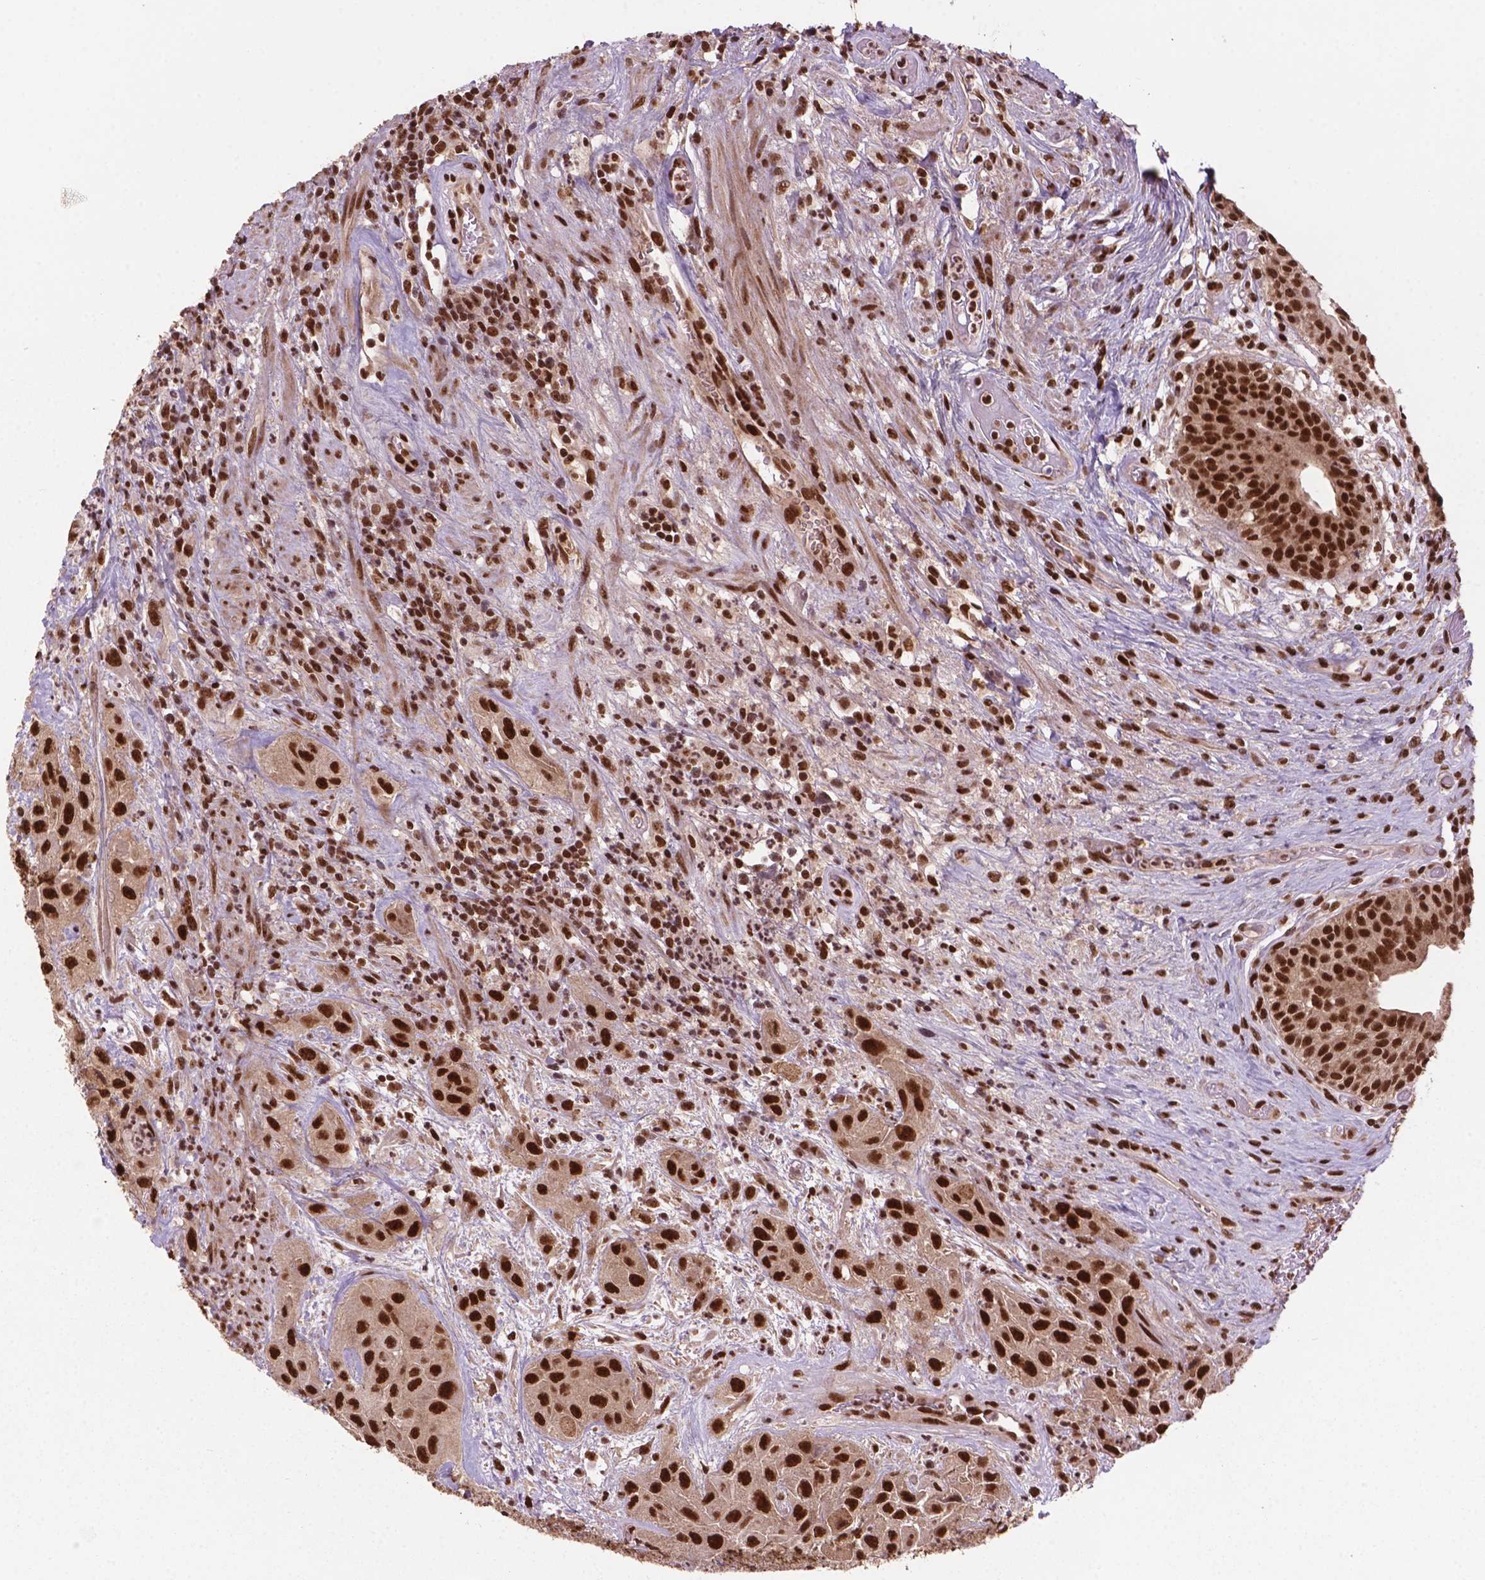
{"staining": {"intensity": "strong", "quantity": ">75%", "location": "nuclear"}, "tissue": "urothelial cancer", "cell_type": "Tumor cells", "image_type": "cancer", "snomed": [{"axis": "morphology", "description": "Urothelial carcinoma, High grade"}, {"axis": "topography", "description": "Urinary bladder"}], "caption": "Brown immunohistochemical staining in human high-grade urothelial carcinoma shows strong nuclear staining in approximately >75% of tumor cells. (Stains: DAB in brown, nuclei in blue, Microscopy: brightfield microscopy at high magnification).", "gene": "SIRT6", "patient": {"sex": "male", "age": 79}}